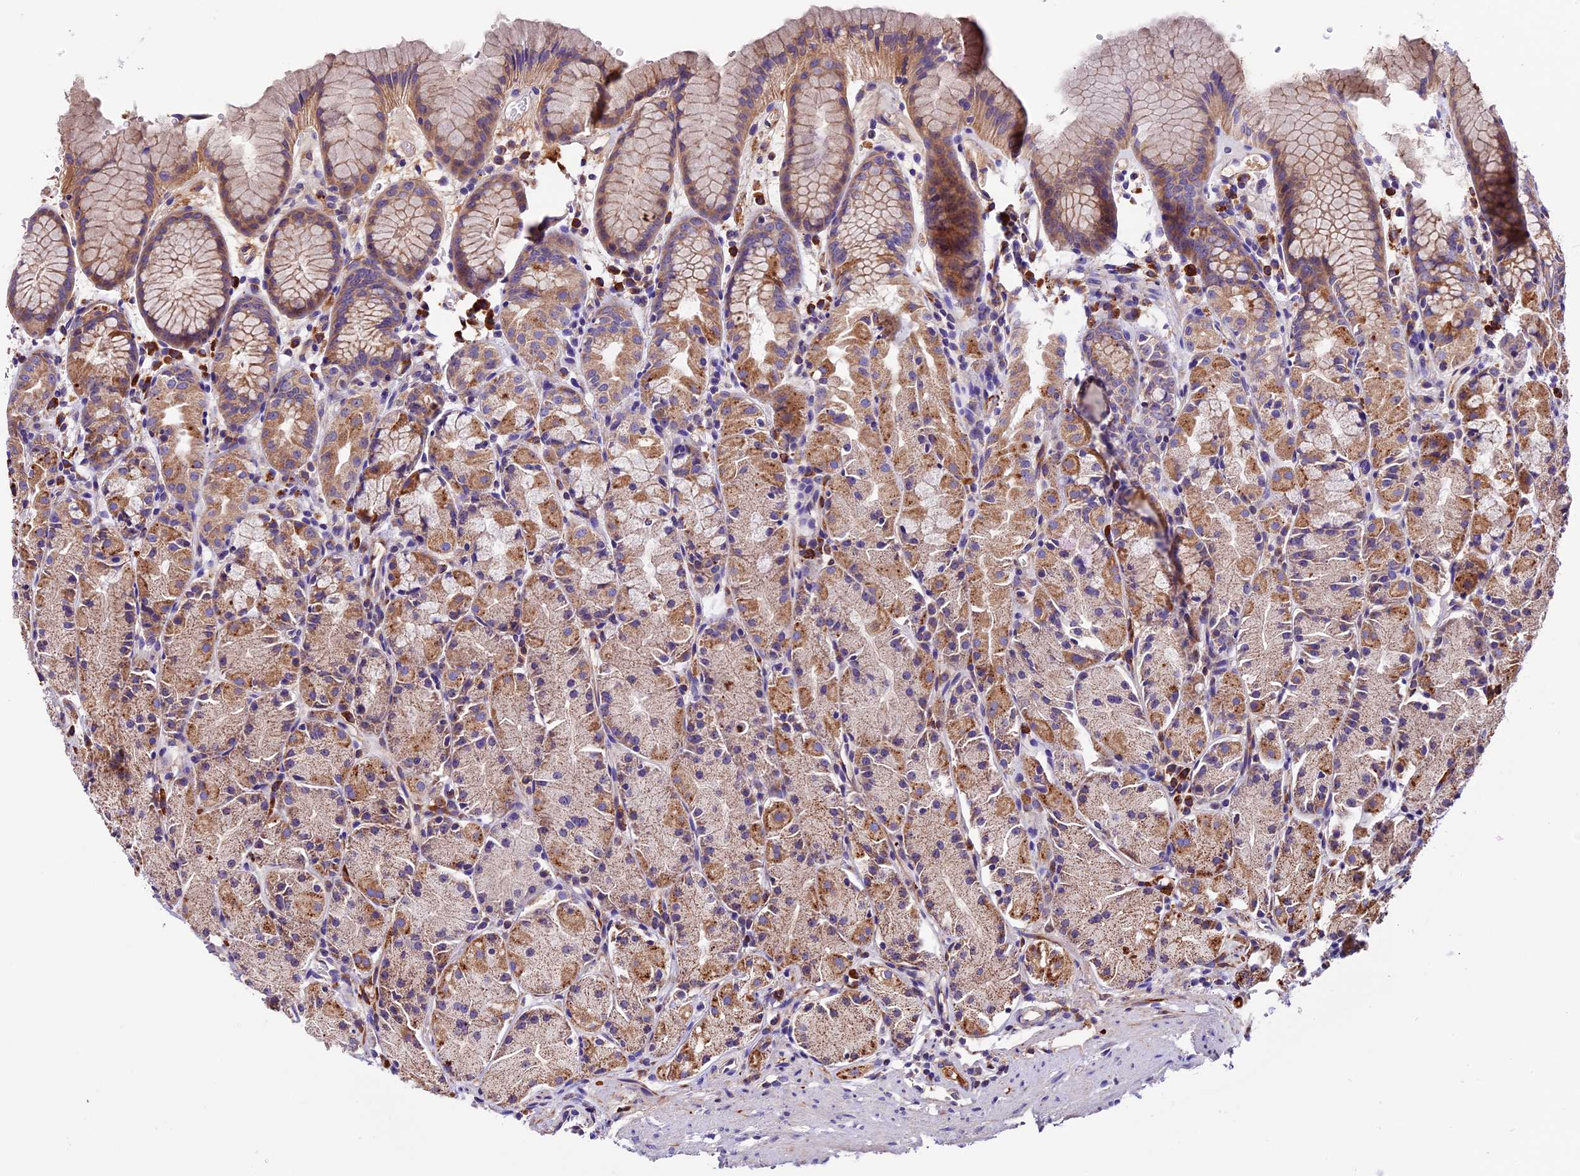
{"staining": {"intensity": "moderate", "quantity": "25%-75%", "location": "cytoplasmic/membranous"}, "tissue": "stomach", "cell_type": "Glandular cells", "image_type": "normal", "snomed": [{"axis": "morphology", "description": "Normal tissue, NOS"}, {"axis": "topography", "description": "Stomach, upper"}], "caption": "Stomach stained with a brown dye reveals moderate cytoplasmic/membranous positive staining in about 25%-75% of glandular cells.", "gene": "METTL22", "patient": {"sex": "male", "age": 47}}